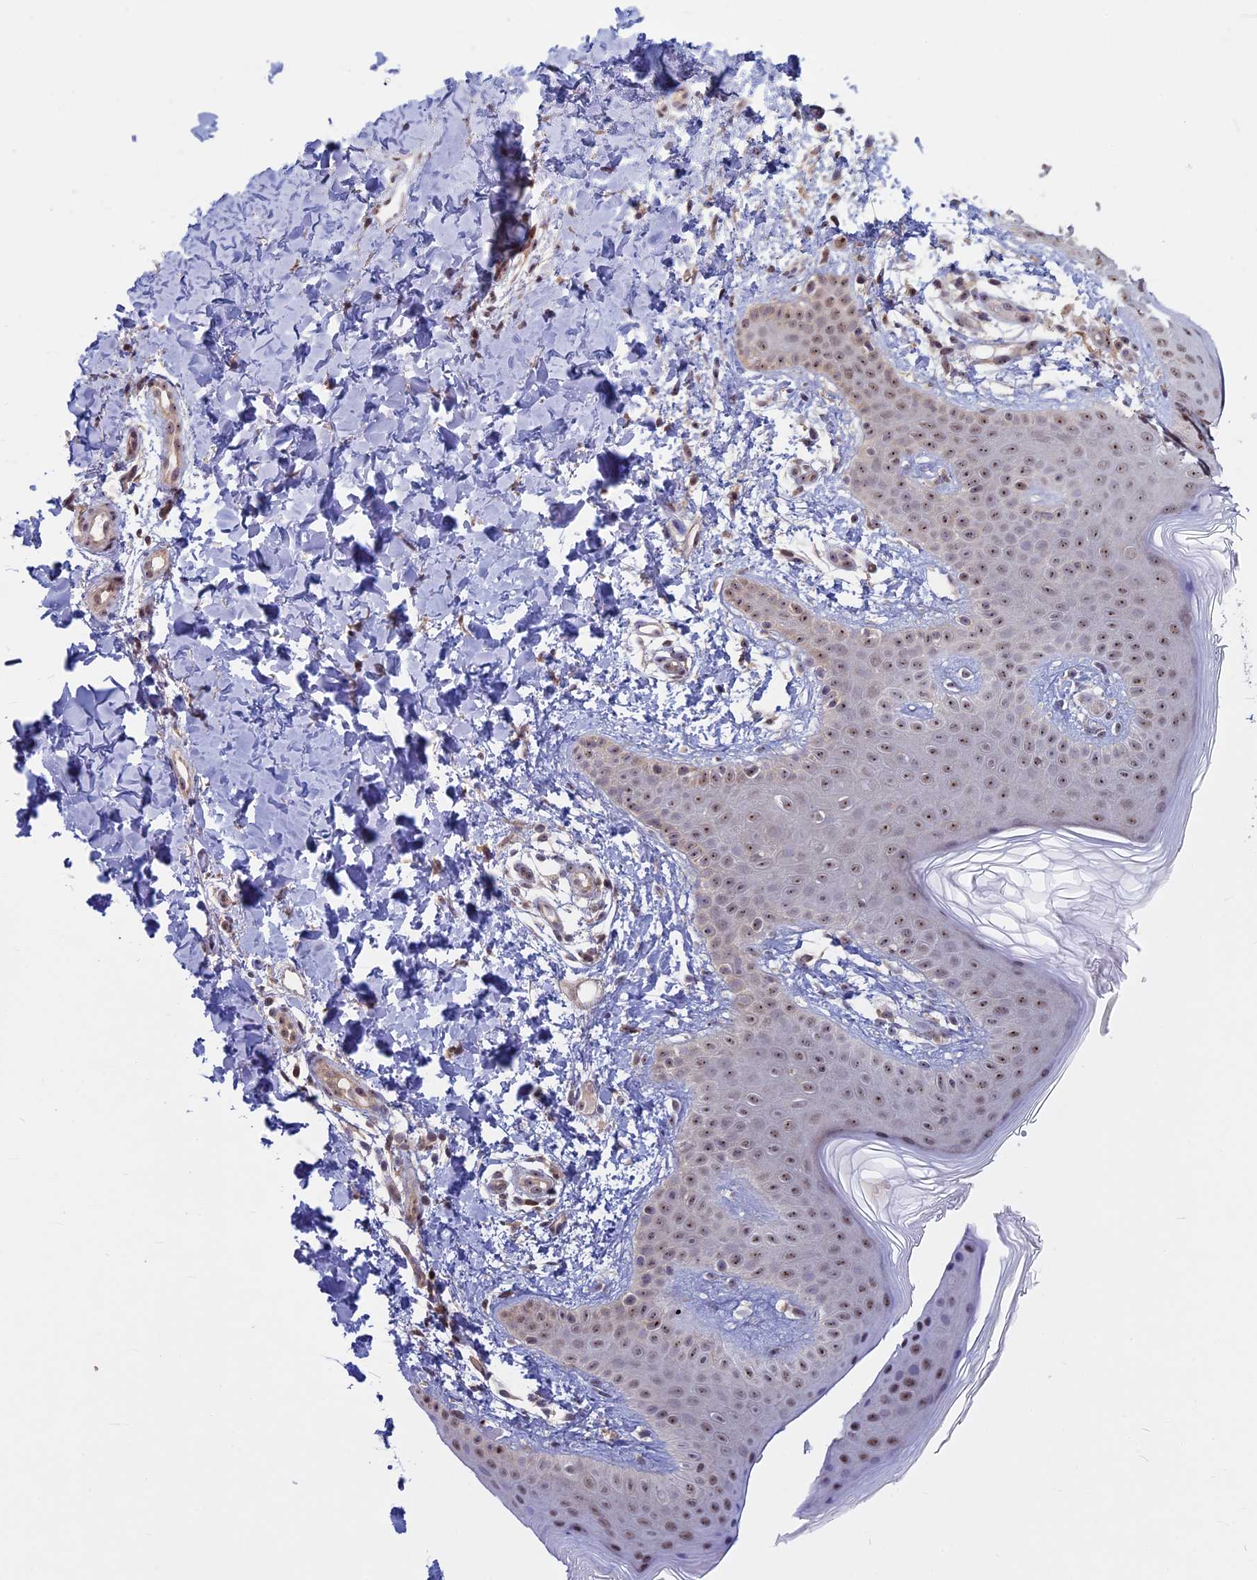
{"staining": {"intensity": "weak", "quantity": ">75%", "location": "nuclear"}, "tissue": "skin", "cell_type": "Fibroblasts", "image_type": "normal", "snomed": [{"axis": "morphology", "description": "Normal tissue, NOS"}, {"axis": "topography", "description": "Skin"}], "caption": "Immunohistochemistry (IHC) photomicrograph of normal skin: human skin stained using immunohistochemistry (IHC) exhibits low levels of weak protein expression localized specifically in the nuclear of fibroblasts, appearing as a nuclear brown color.", "gene": "SPIRE1", "patient": {"sex": "male", "age": 36}}